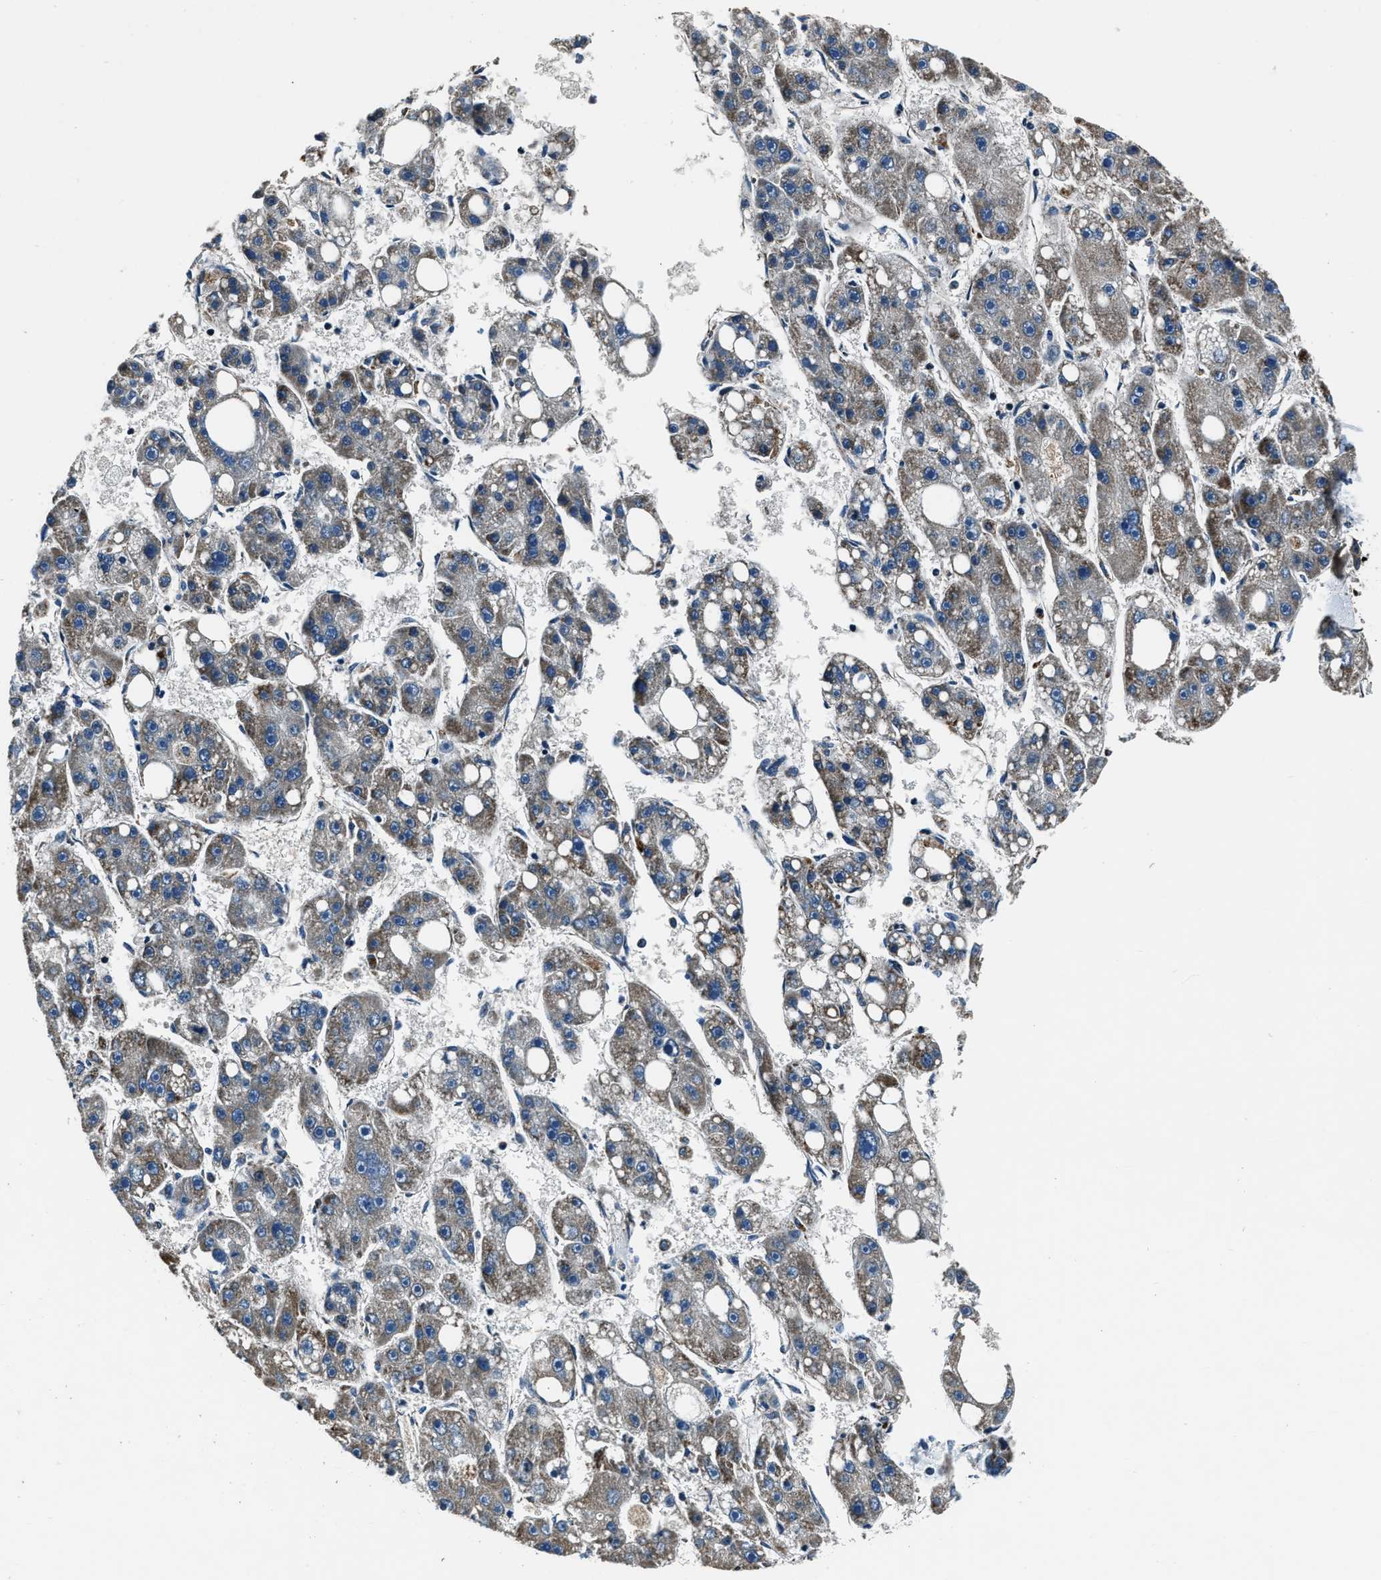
{"staining": {"intensity": "moderate", "quantity": "<25%", "location": "cytoplasmic/membranous"}, "tissue": "liver cancer", "cell_type": "Tumor cells", "image_type": "cancer", "snomed": [{"axis": "morphology", "description": "Carcinoma, Hepatocellular, NOS"}, {"axis": "topography", "description": "Liver"}], "caption": "An immunohistochemistry image of tumor tissue is shown. Protein staining in brown shows moderate cytoplasmic/membranous positivity in liver cancer within tumor cells.", "gene": "OGDH", "patient": {"sex": "female", "age": 61}}